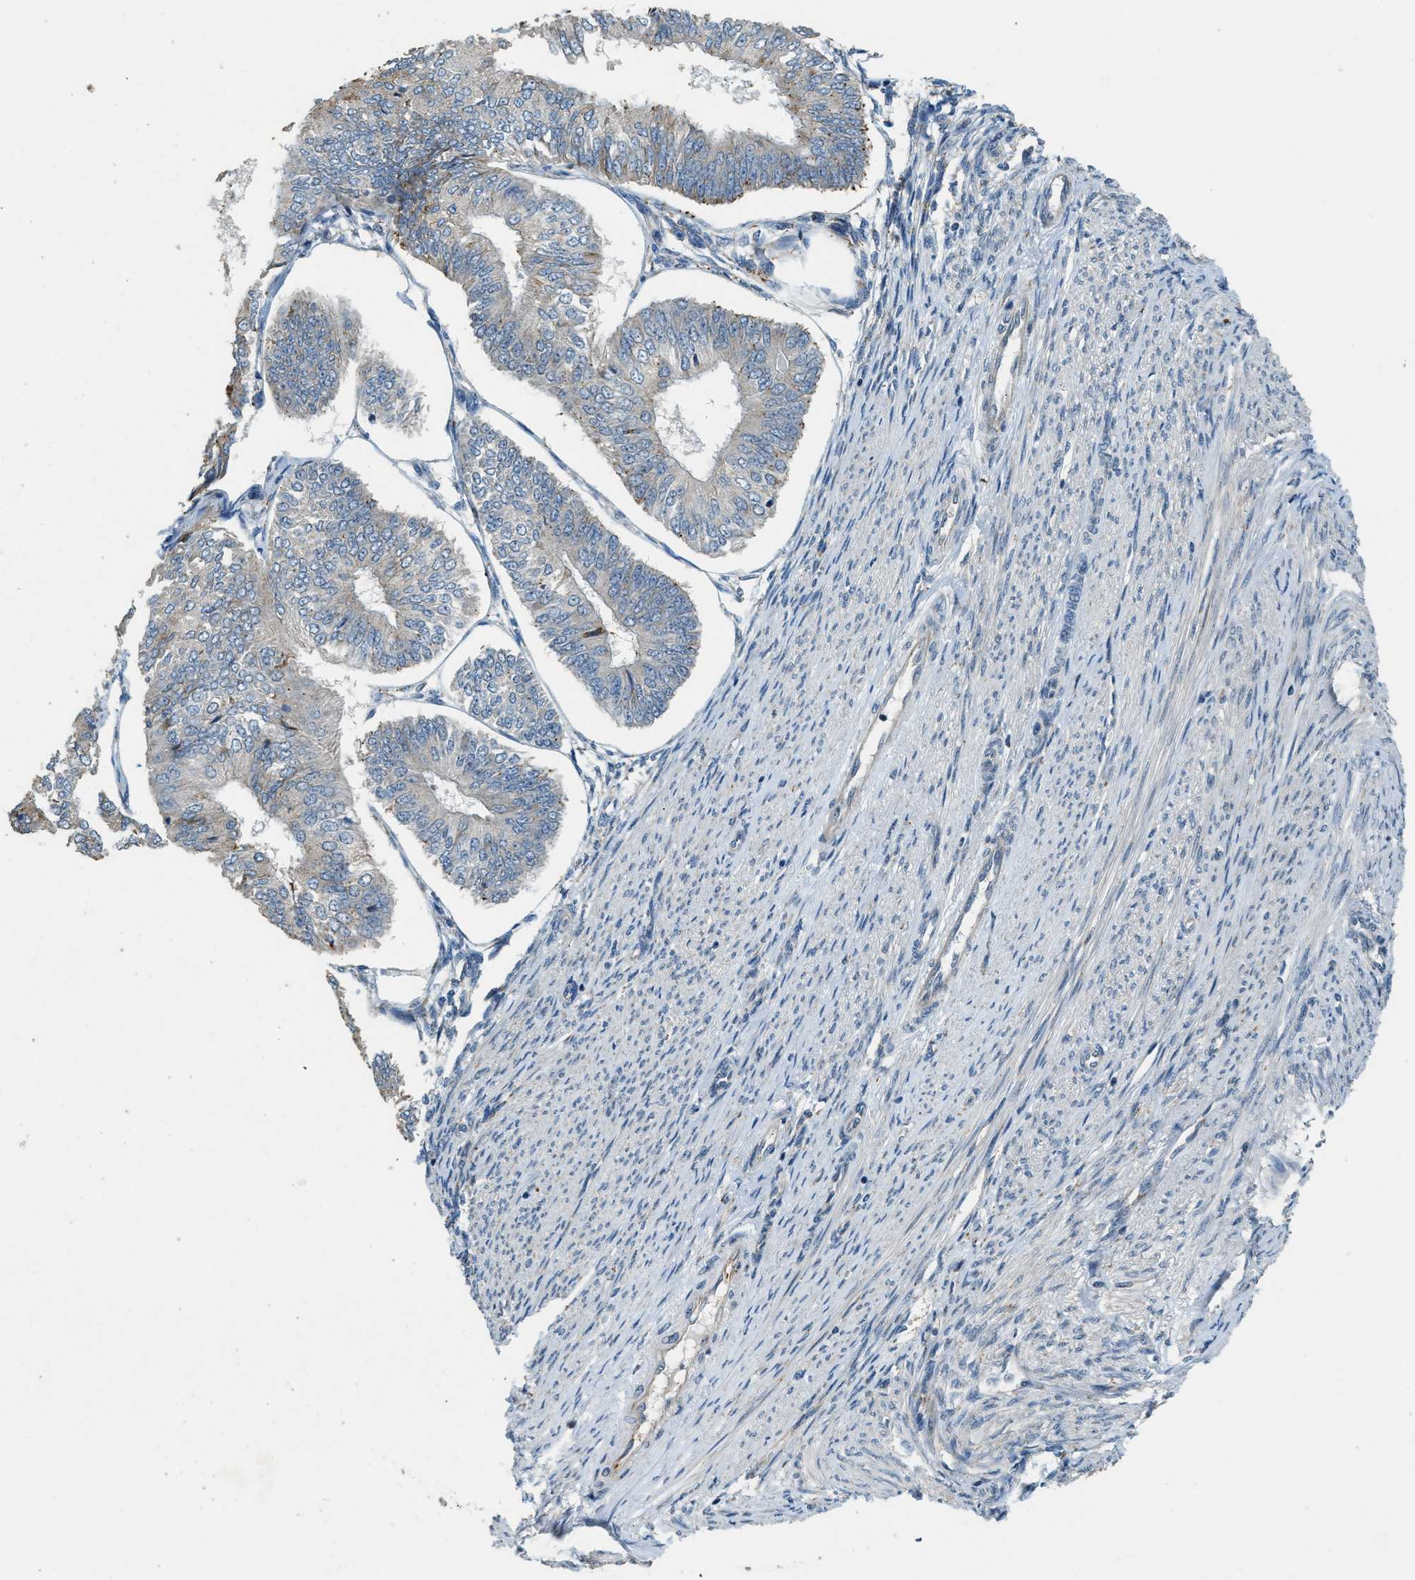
{"staining": {"intensity": "negative", "quantity": "none", "location": "none"}, "tissue": "endometrial cancer", "cell_type": "Tumor cells", "image_type": "cancer", "snomed": [{"axis": "morphology", "description": "Adenocarcinoma, NOS"}, {"axis": "topography", "description": "Endometrium"}], "caption": "IHC histopathology image of neoplastic tissue: endometrial cancer (adenocarcinoma) stained with DAB (3,3'-diaminobenzidine) demonstrates no significant protein staining in tumor cells.", "gene": "HERC2", "patient": {"sex": "female", "age": 58}}